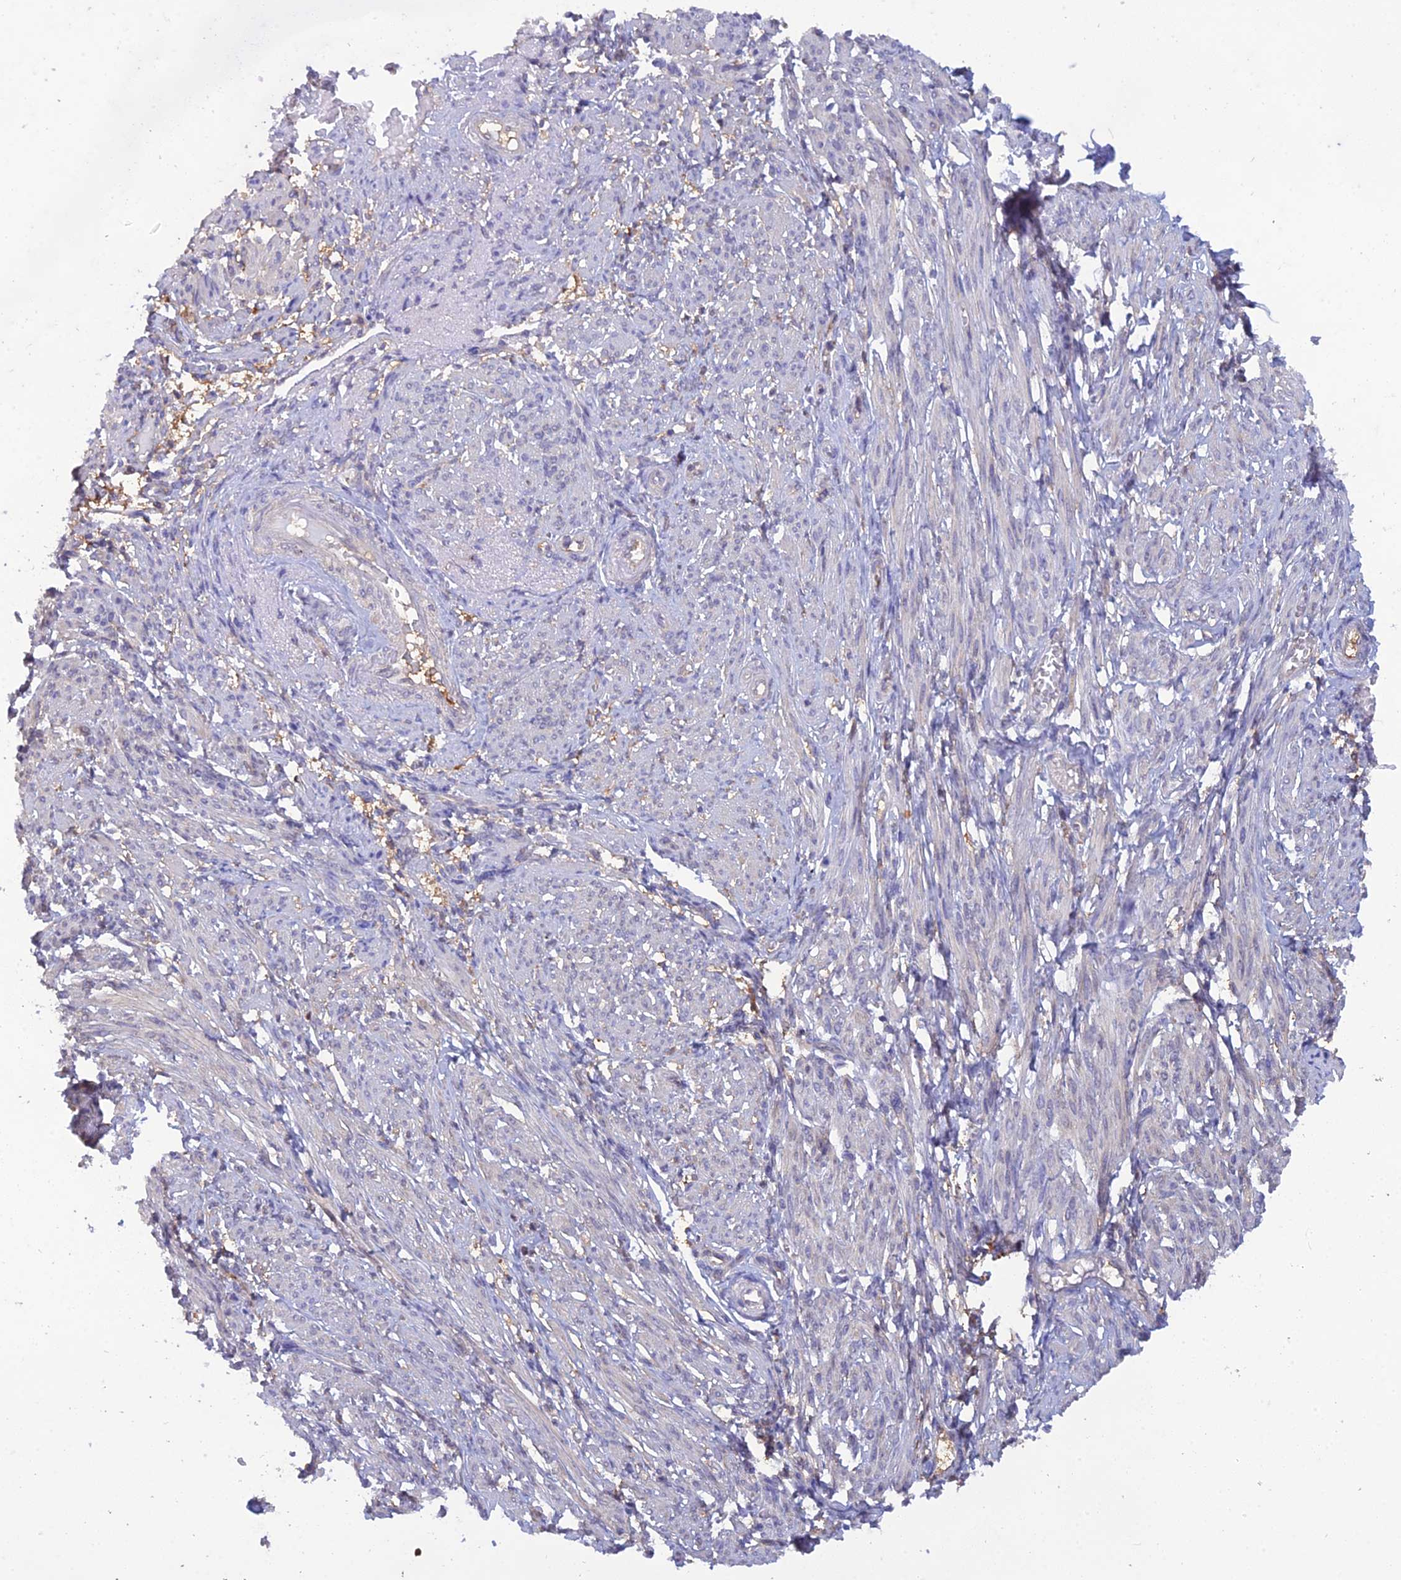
{"staining": {"intensity": "negative", "quantity": "none", "location": "none"}, "tissue": "smooth muscle", "cell_type": "Smooth muscle cells", "image_type": "normal", "snomed": [{"axis": "morphology", "description": "Normal tissue, NOS"}, {"axis": "topography", "description": "Smooth muscle"}], "caption": "The histopathology image displays no staining of smooth muscle cells in benign smooth muscle. (Stains: DAB (3,3'-diaminobenzidine) immunohistochemistry (IHC) with hematoxylin counter stain, Microscopy: brightfield microscopy at high magnification).", "gene": "HINT1", "patient": {"sex": "female", "age": 39}}